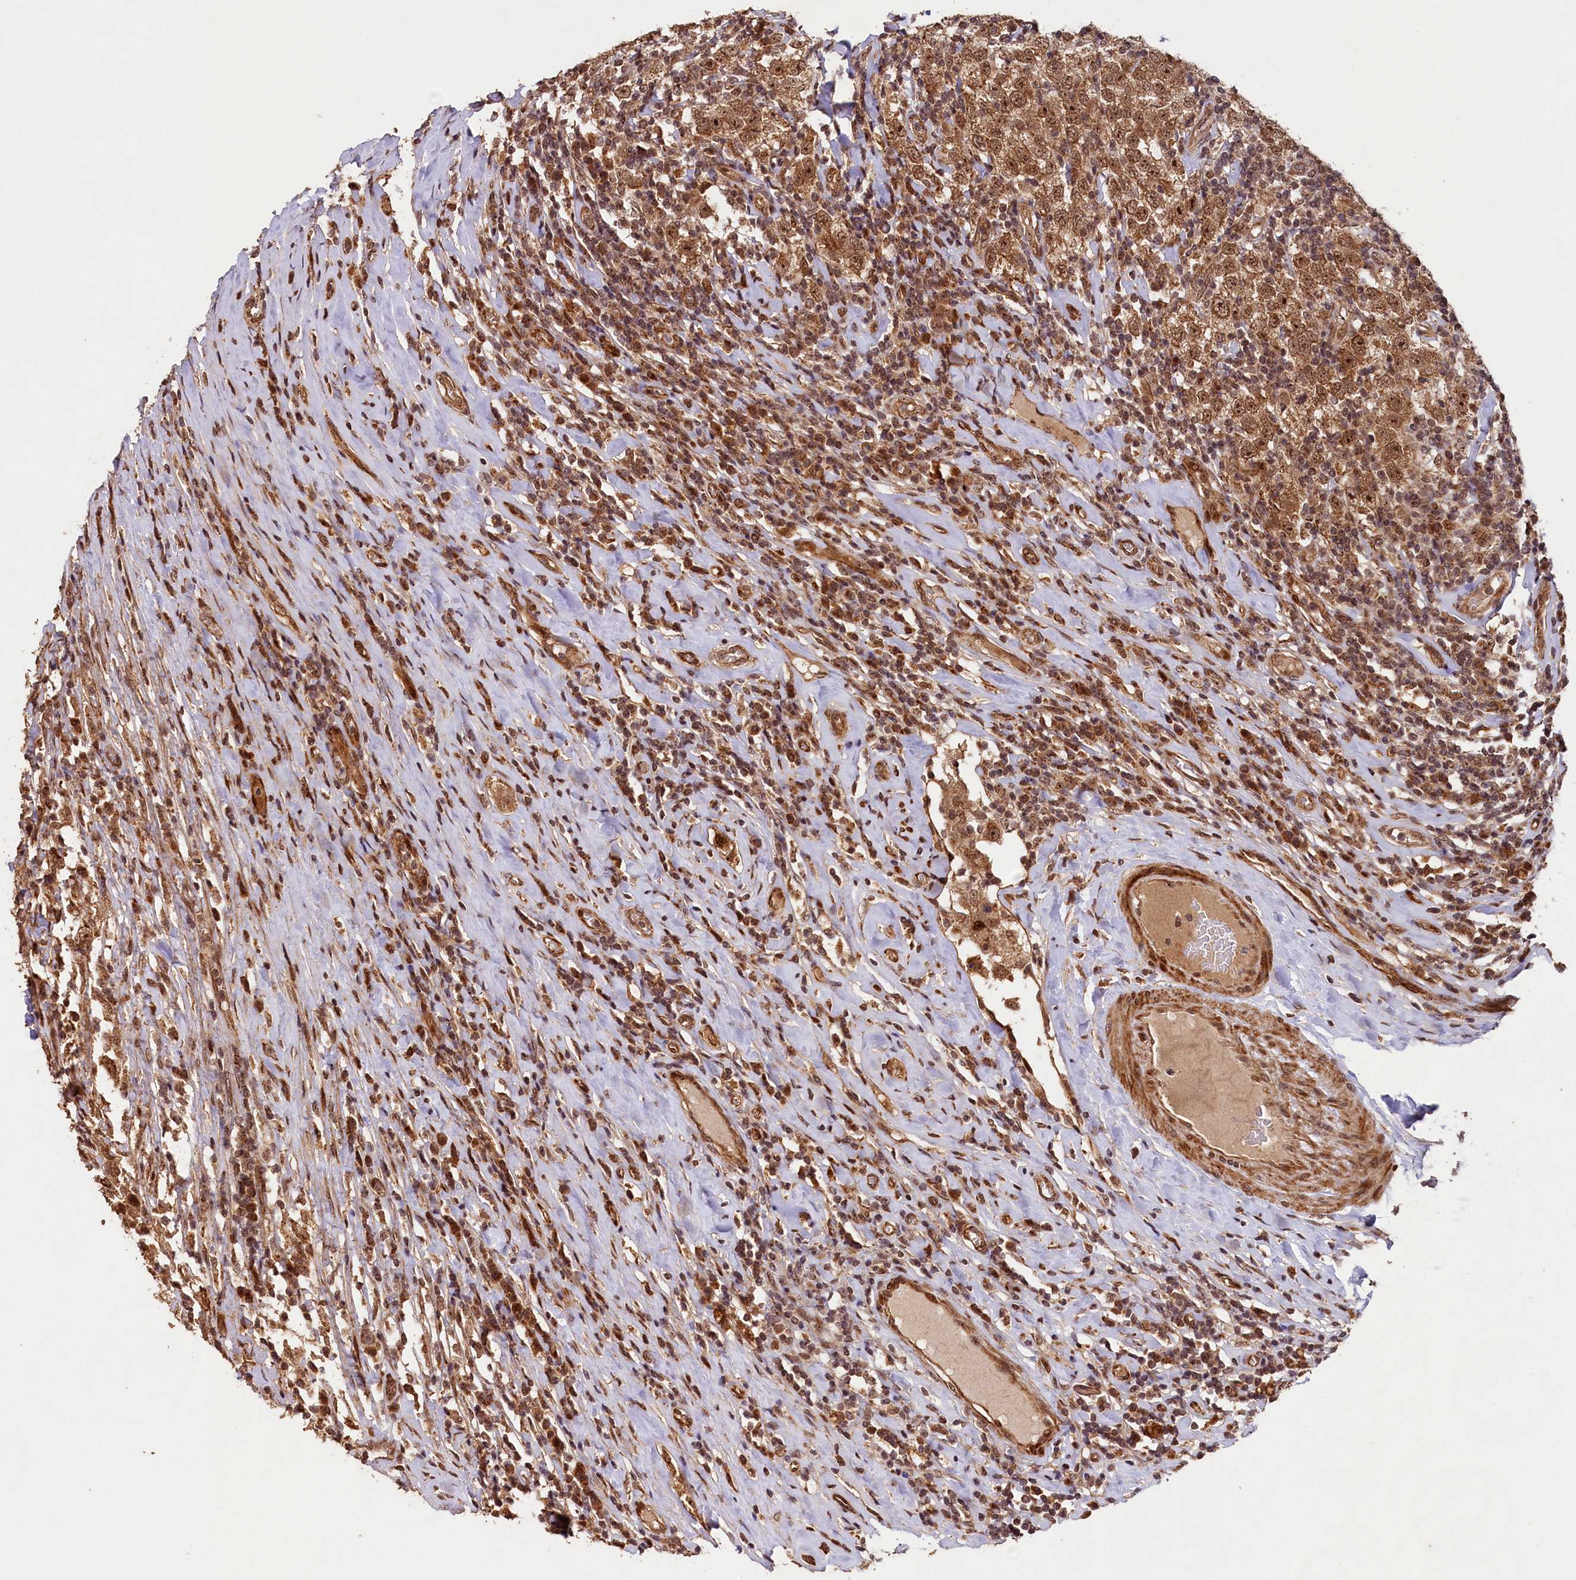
{"staining": {"intensity": "moderate", "quantity": ">75%", "location": "cytoplasmic/membranous,nuclear"}, "tissue": "testis cancer", "cell_type": "Tumor cells", "image_type": "cancer", "snomed": [{"axis": "morphology", "description": "Seminoma, NOS"}, {"axis": "topography", "description": "Testis"}], "caption": "Tumor cells show medium levels of moderate cytoplasmic/membranous and nuclear staining in approximately >75% of cells in seminoma (testis).", "gene": "SHPRH", "patient": {"sex": "male", "age": 41}}